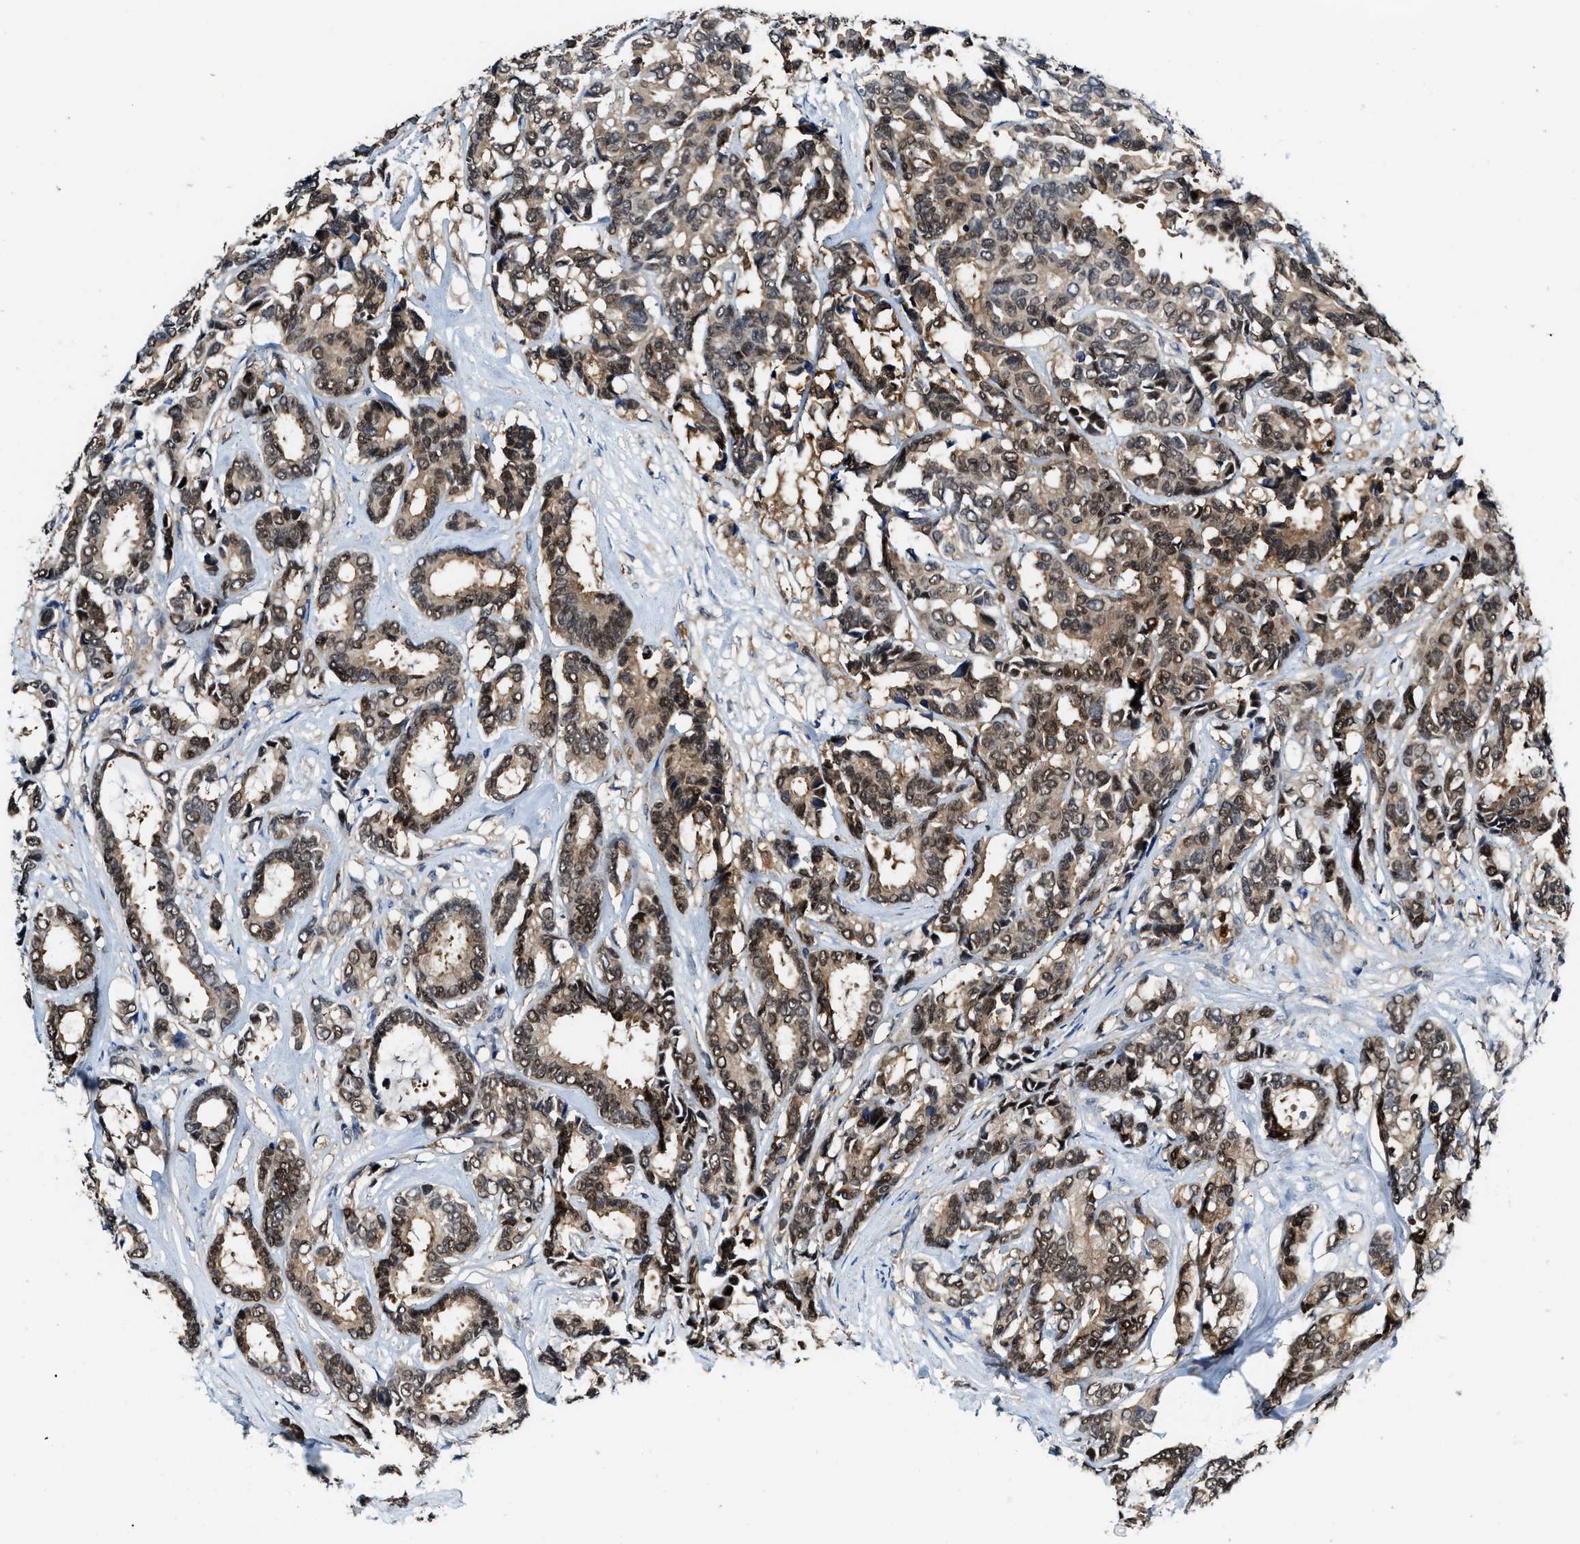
{"staining": {"intensity": "moderate", "quantity": ">75%", "location": "cytoplasmic/membranous,nuclear"}, "tissue": "breast cancer", "cell_type": "Tumor cells", "image_type": "cancer", "snomed": [{"axis": "morphology", "description": "Duct carcinoma"}, {"axis": "topography", "description": "Breast"}], "caption": "The immunohistochemical stain labels moderate cytoplasmic/membranous and nuclear staining in tumor cells of infiltrating ductal carcinoma (breast) tissue.", "gene": "LTA4H", "patient": {"sex": "female", "age": 87}}